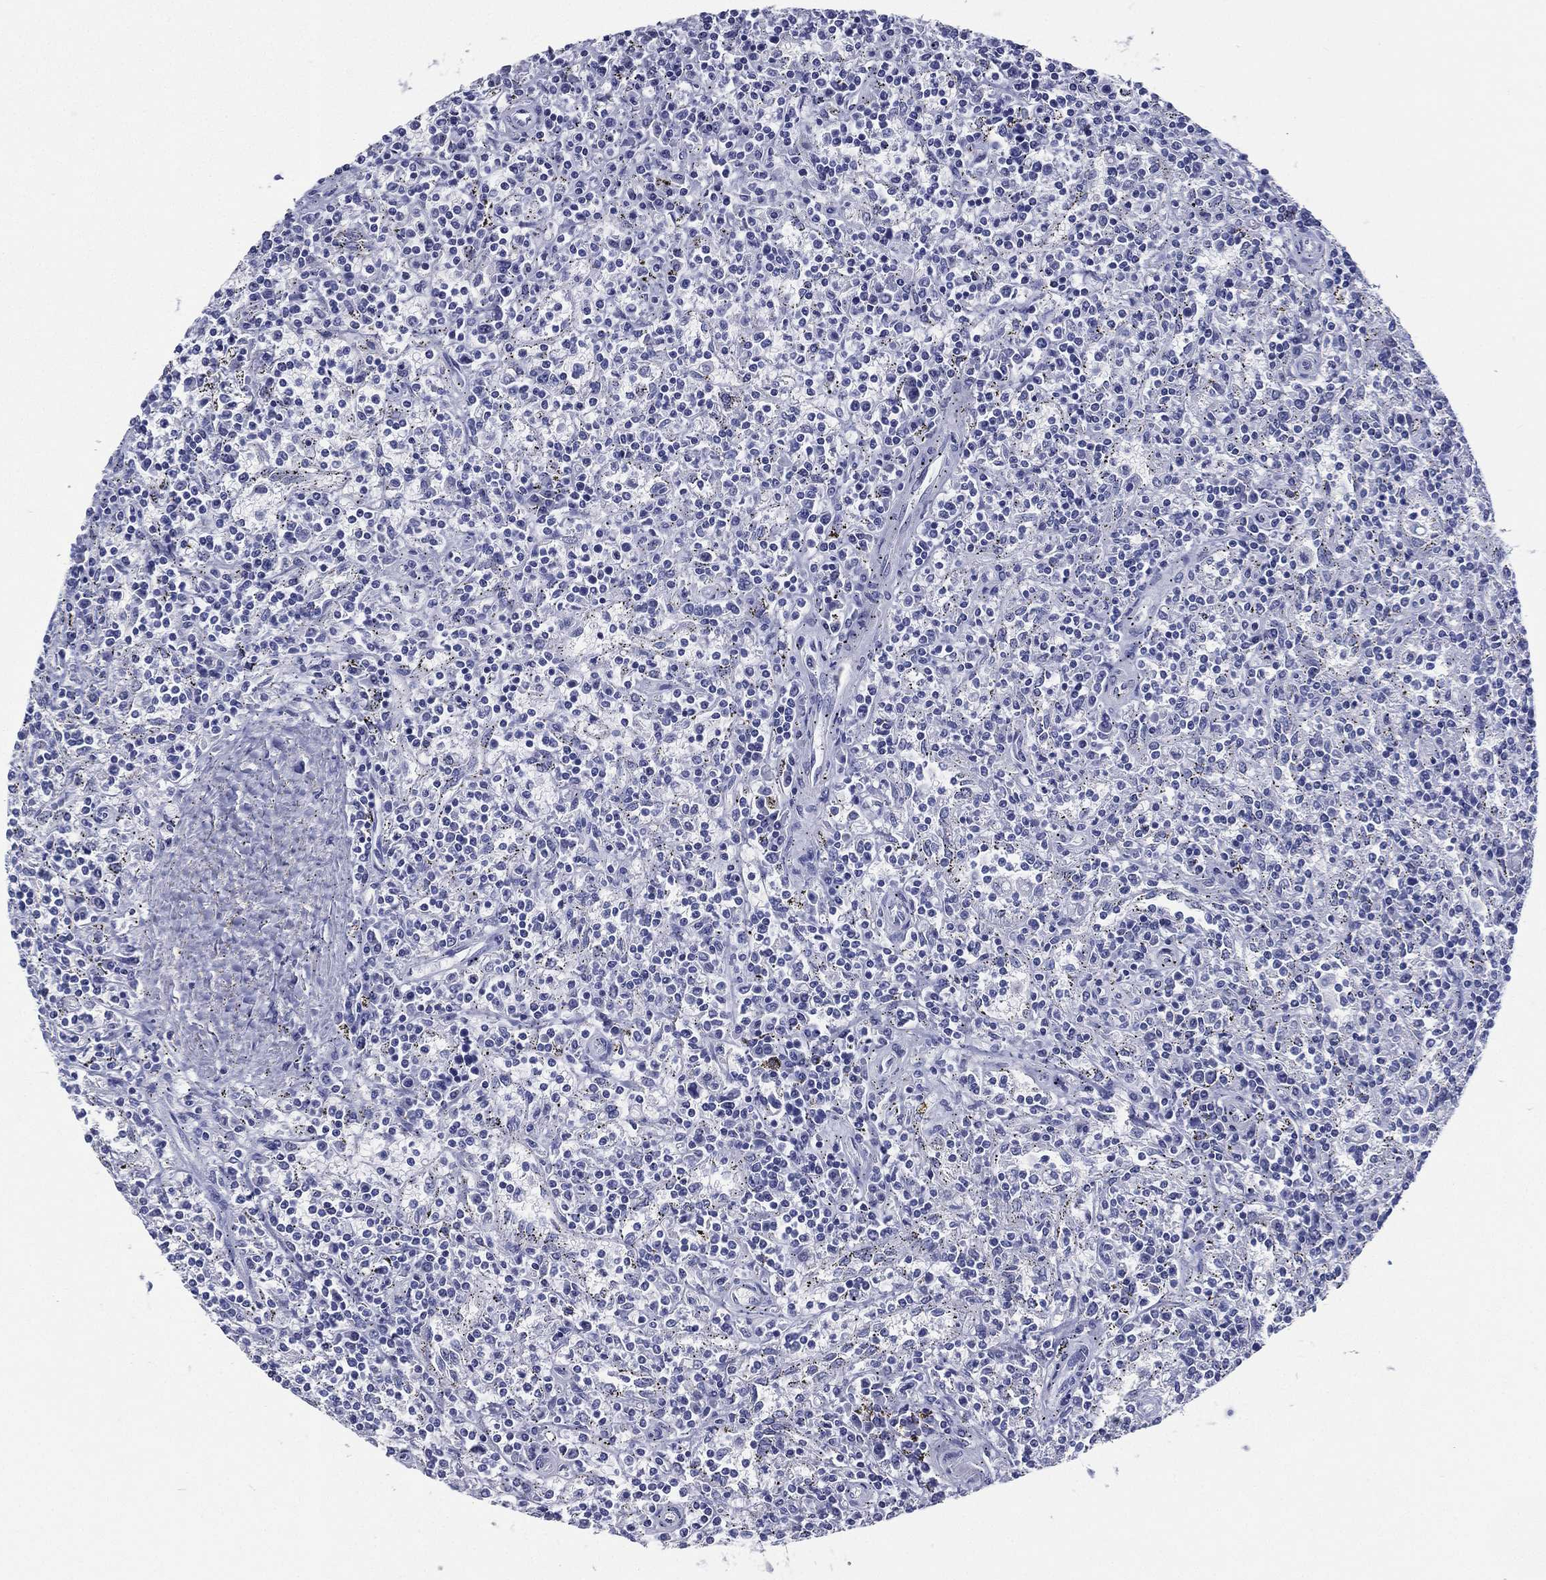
{"staining": {"intensity": "negative", "quantity": "none", "location": "none"}, "tissue": "lymphoma", "cell_type": "Tumor cells", "image_type": "cancer", "snomed": [{"axis": "morphology", "description": "Malignant lymphoma, non-Hodgkin's type, Low grade"}, {"axis": "topography", "description": "Spleen"}], "caption": "Lymphoma stained for a protein using IHC shows no positivity tumor cells.", "gene": "RSPH4A", "patient": {"sex": "male", "age": 62}}